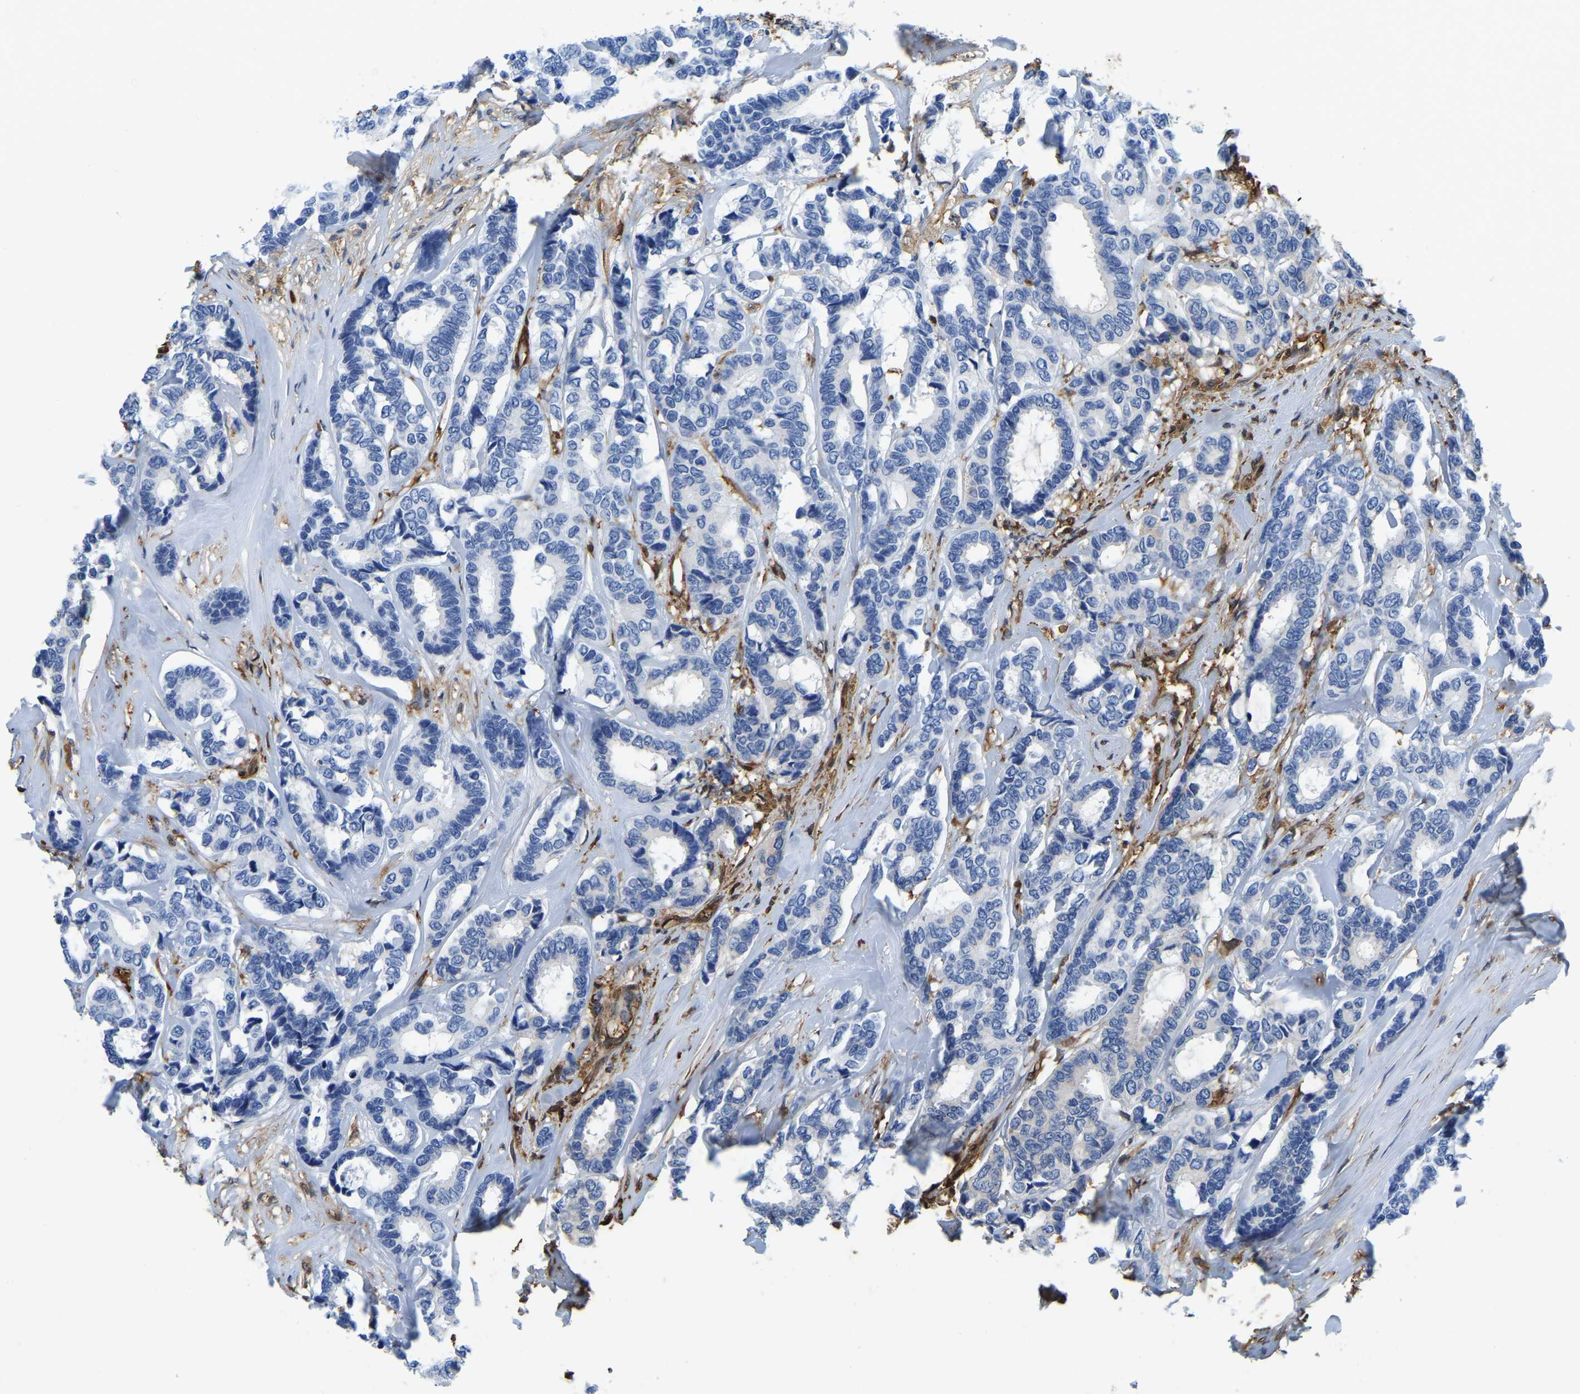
{"staining": {"intensity": "negative", "quantity": "none", "location": "none"}, "tissue": "breast cancer", "cell_type": "Tumor cells", "image_type": "cancer", "snomed": [{"axis": "morphology", "description": "Duct carcinoma"}, {"axis": "topography", "description": "Breast"}], "caption": "An IHC micrograph of breast cancer is shown. There is no staining in tumor cells of breast cancer. (Brightfield microscopy of DAB (3,3'-diaminobenzidine) immunohistochemistry at high magnification).", "gene": "LDHB", "patient": {"sex": "female", "age": 87}}